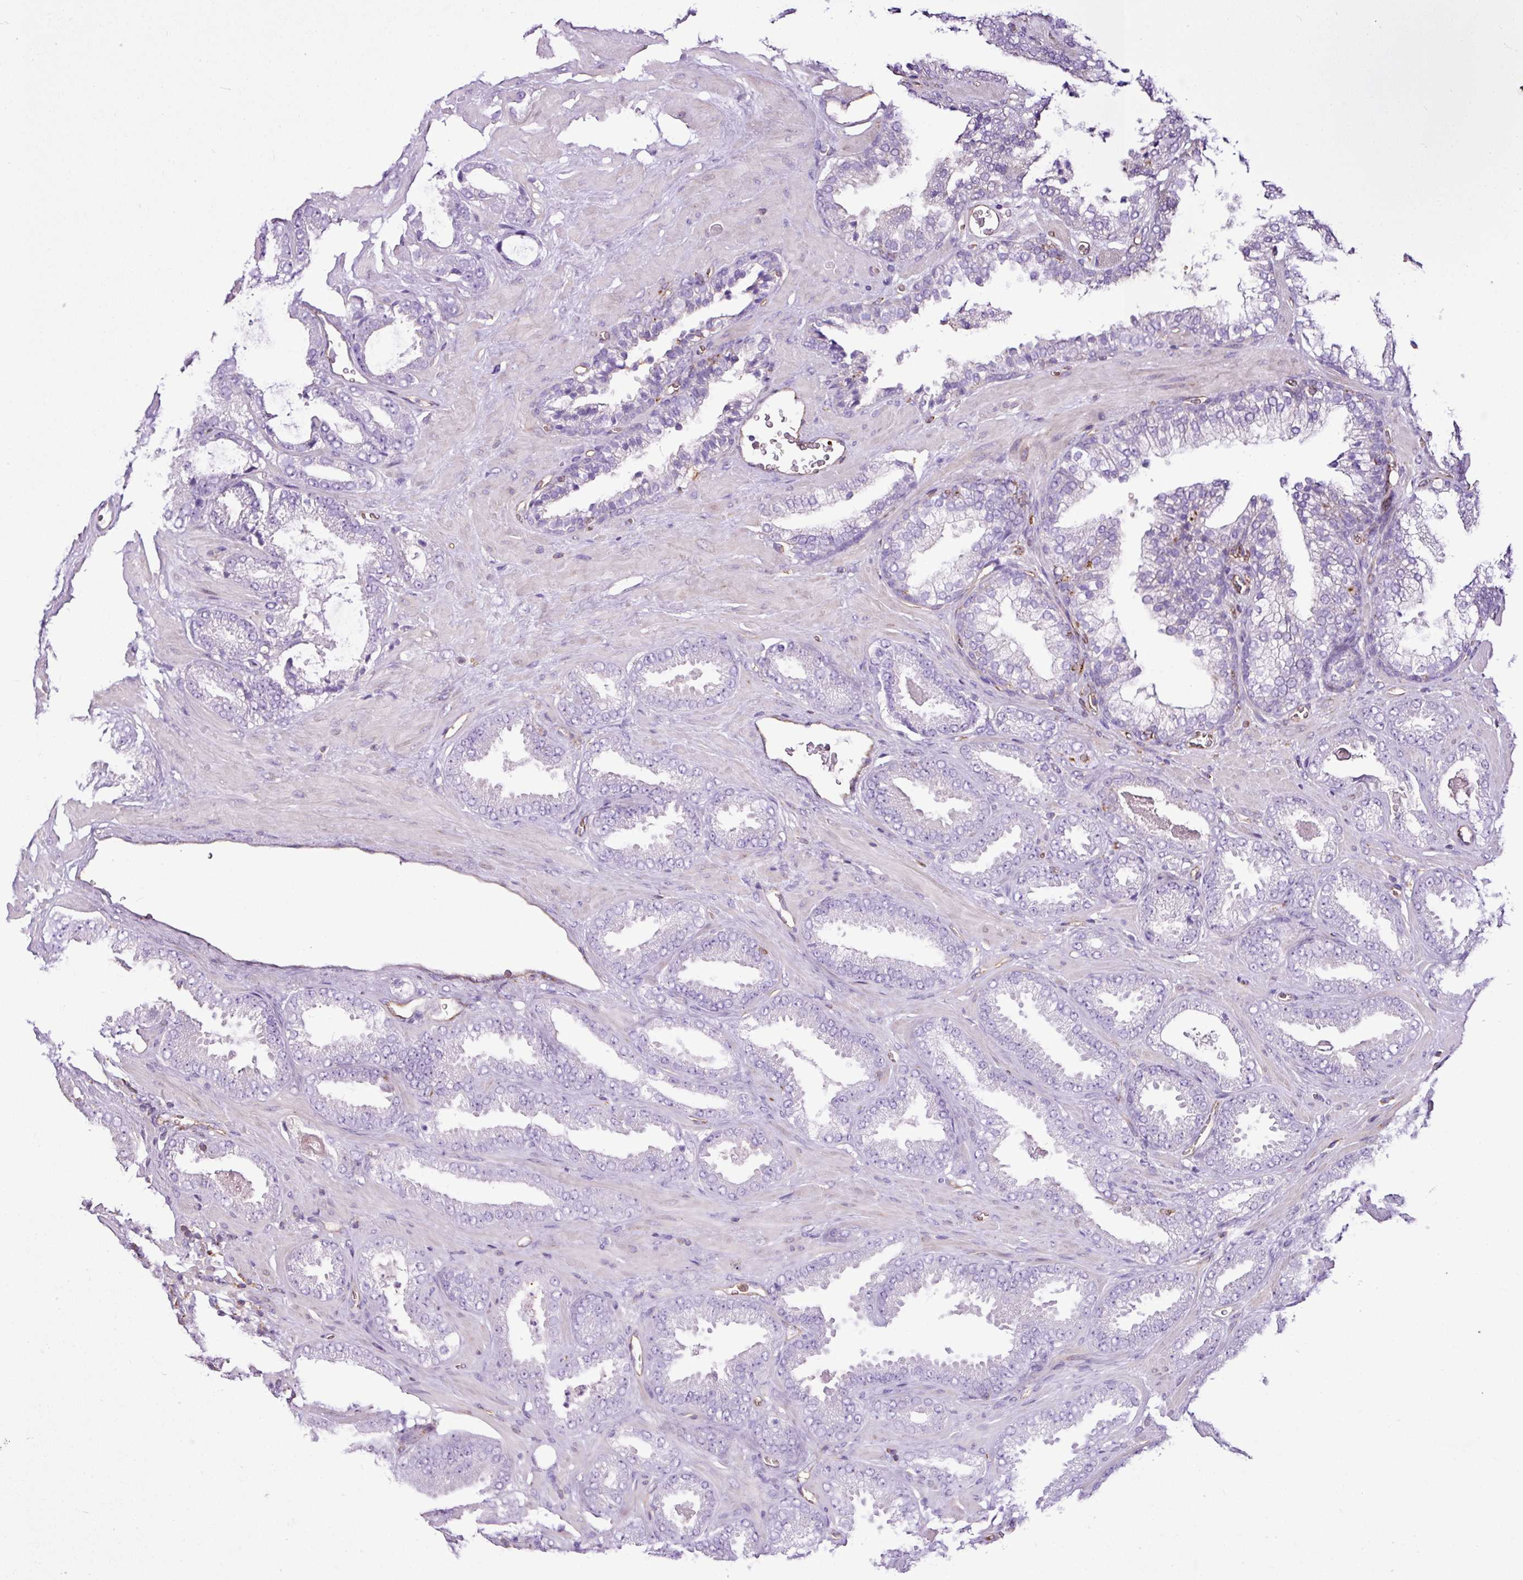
{"staining": {"intensity": "negative", "quantity": "none", "location": "none"}, "tissue": "prostate cancer", "cell_type": "Tumor cells", "image_type": "cancer", "snomed": [{"axis": "morphology", "description": "Adenocarcinoma, Low grade"}, {"axis": "topography", "description": "Prostate"}], "caption": "DAB (3,3'-diaminobenzidine) immunohistochemical staining of human low-grade adenocarcinoma (prostate) demonstrates no significant staining in tumor cells.", "gene": "EME2", "patient": {"sex": "male", "age": 62}}